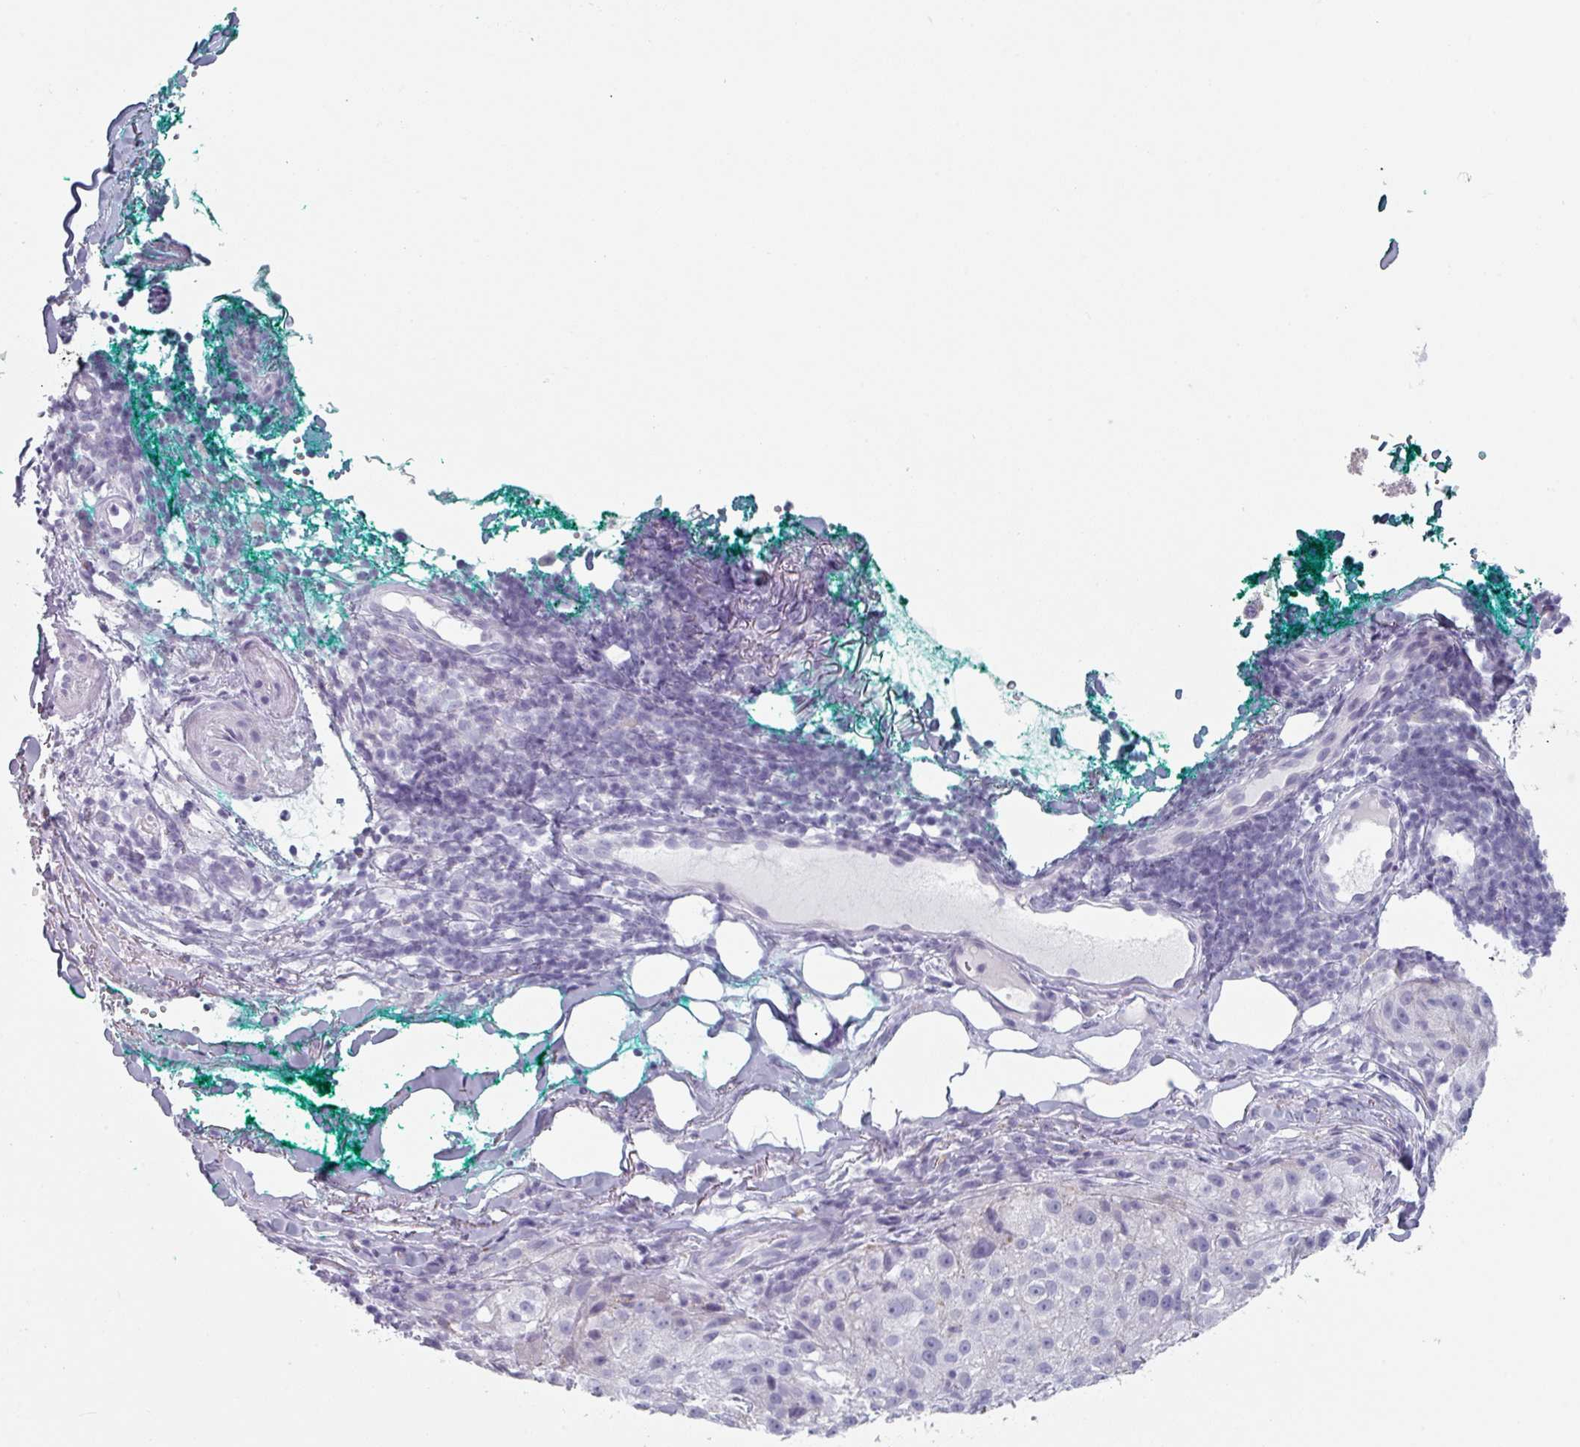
{"staining": {"intensity": "negative", "quantity": "none", "location": "none"}, "tissue": "melanoma", "cell_type": "Tumor cells", "image_type": "cancer", "snomed": [{"axis": "morphology", "description": "Necrosis, NOS"}, {"axis": "morphology", "description": "Malignant melanoma, NOS"}, {"axis": "topography", "description": "Skin"}], "caption": "Human malignant melanoma stained for a protein using immunohistochemistry demonstrates no staining in tumor cells.", "gene": "SLC35G2", "patient": {"sex": "female", "age": 87}}